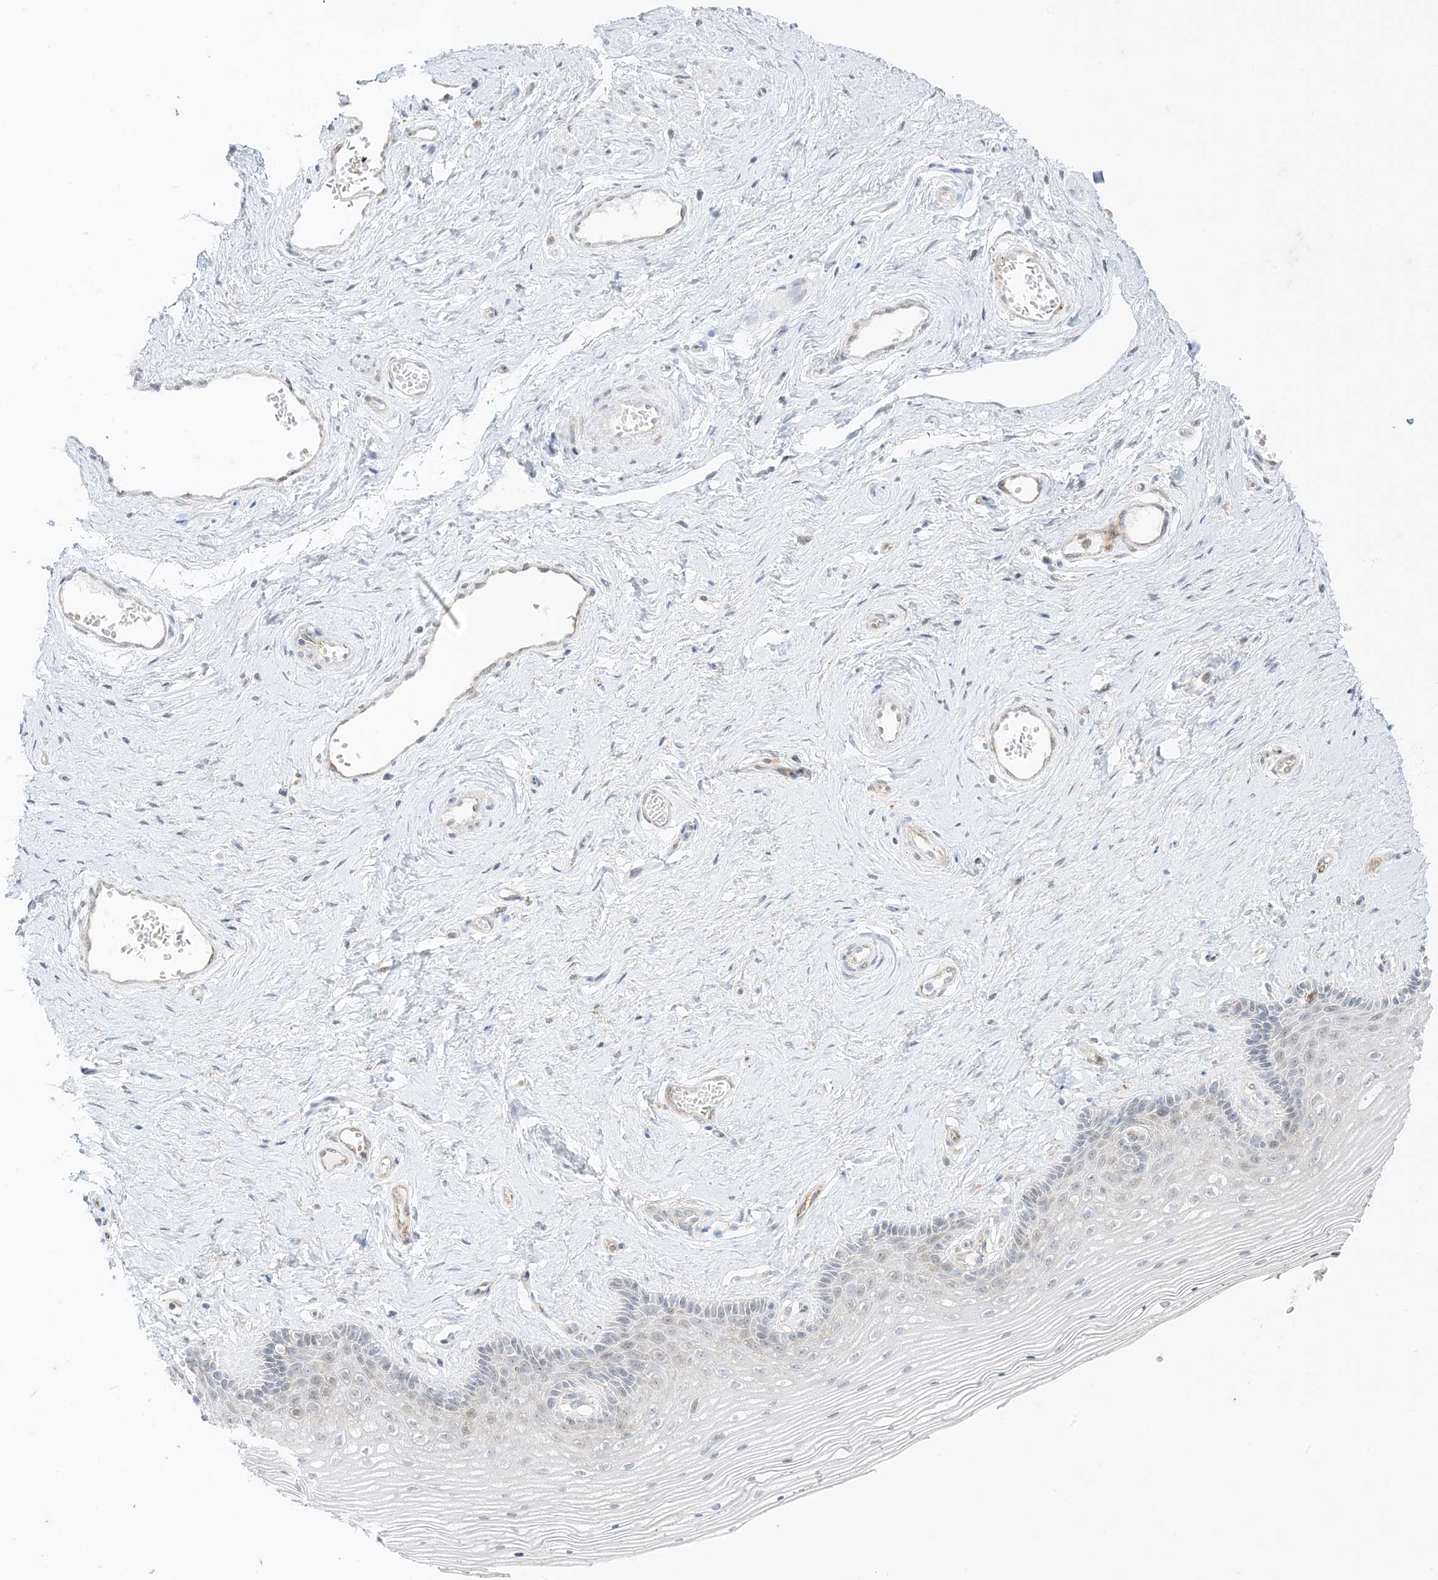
{"staining": {"intensity": "weak", "quantity": "<25%", "location": "cytoplasmic/membranous"}, "tissue": "vagina", "cell_type": "Squamous epithelial cells", "image_type": "normal", "snomed": [{"axis": "morphology", "description": "Normal tissue, NOS"}, {"axis": "topography", "description": "Vagina"}], "caption": "Vagina was stained to show a protein in brown. There is no significant staining in squamous epithelial cells. (Brightfield microscopy of DAB (3,3'-diaminobenzidine) IHC at high magnification).", "gene": "RAC1", "patient": {"sex": "female", "age": 46}}